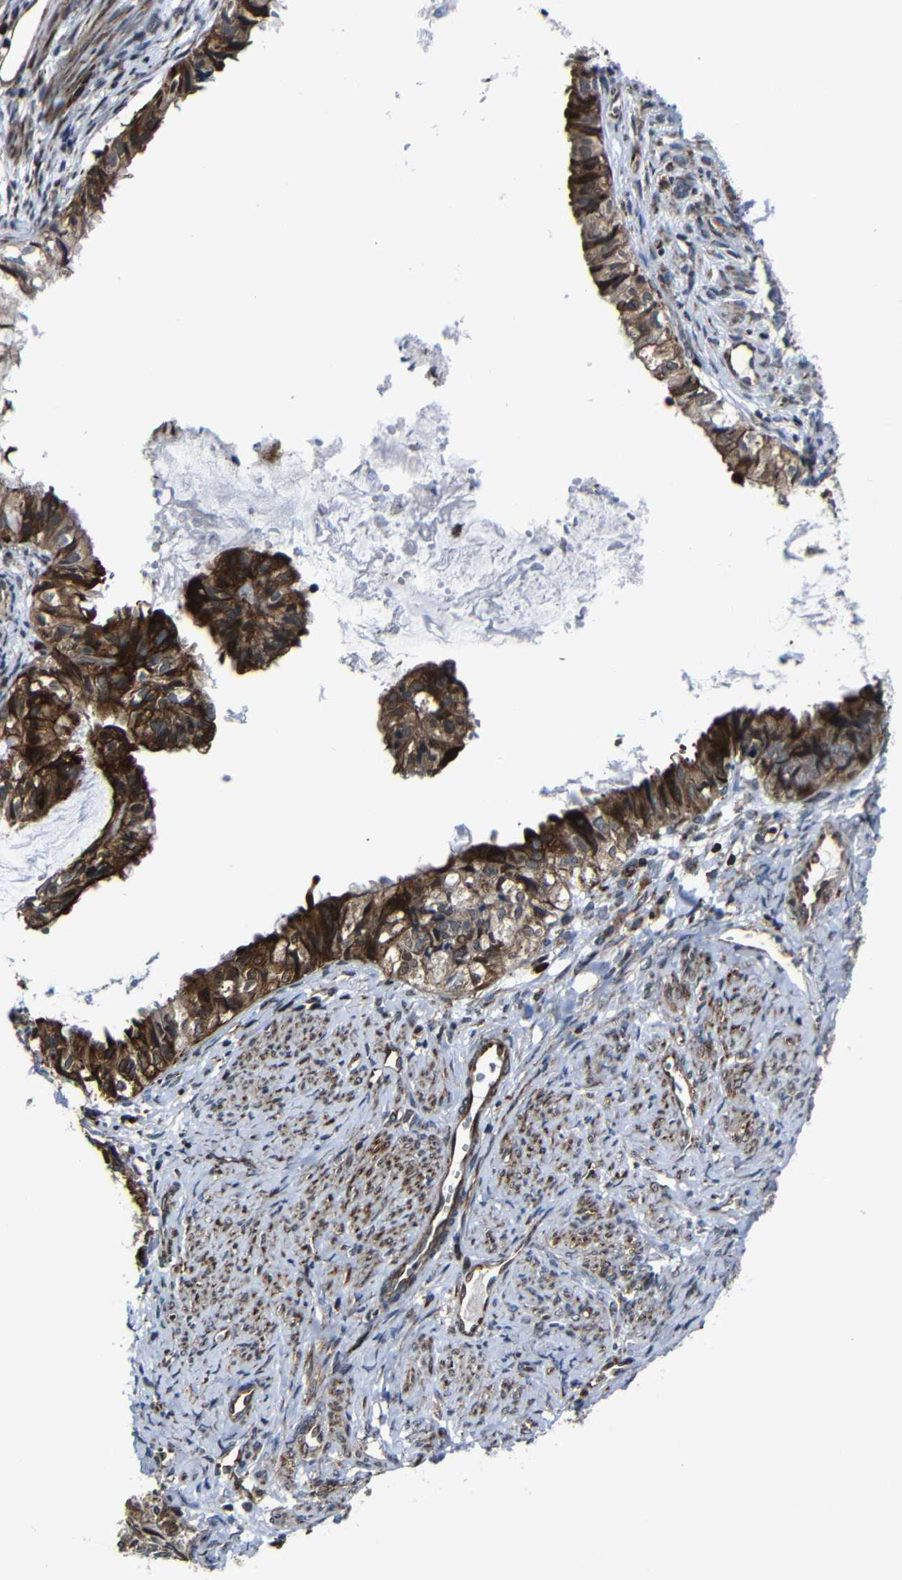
{"staining": {"intensity": "strong", "quantity": ">75%", "location": "cytoplasmic/membranous"}, "tissue": "cervical cancer", "cell_type": "Tumor cells", "image_type": "cancer", "snomed": [{"axis": "morphology", "description": "Normal tissue, NOS"}, {"axis": "morphology", "description": "Adenocarcinoma, NOS"}, {"axis": "topography", "description": "Cervix"}, {"axis": "topography", "description": "Endometrium"}], "caption": "Immunohistochemistry staining of adenocarcinoma (cervical), which displays high levels of strong cytoplasmic/membranous positivity in about >75% of tumor cells indicating strong cytoplasmic/membranous protein expression. The staining was performed using DAB (3,3'-diaminobenzidine) (brown) for protein detection and nuclei were counterstained in hematoxylin (blue).", "gene": "KIAA0513", "patient": {"sex": "female", "age": 86}}